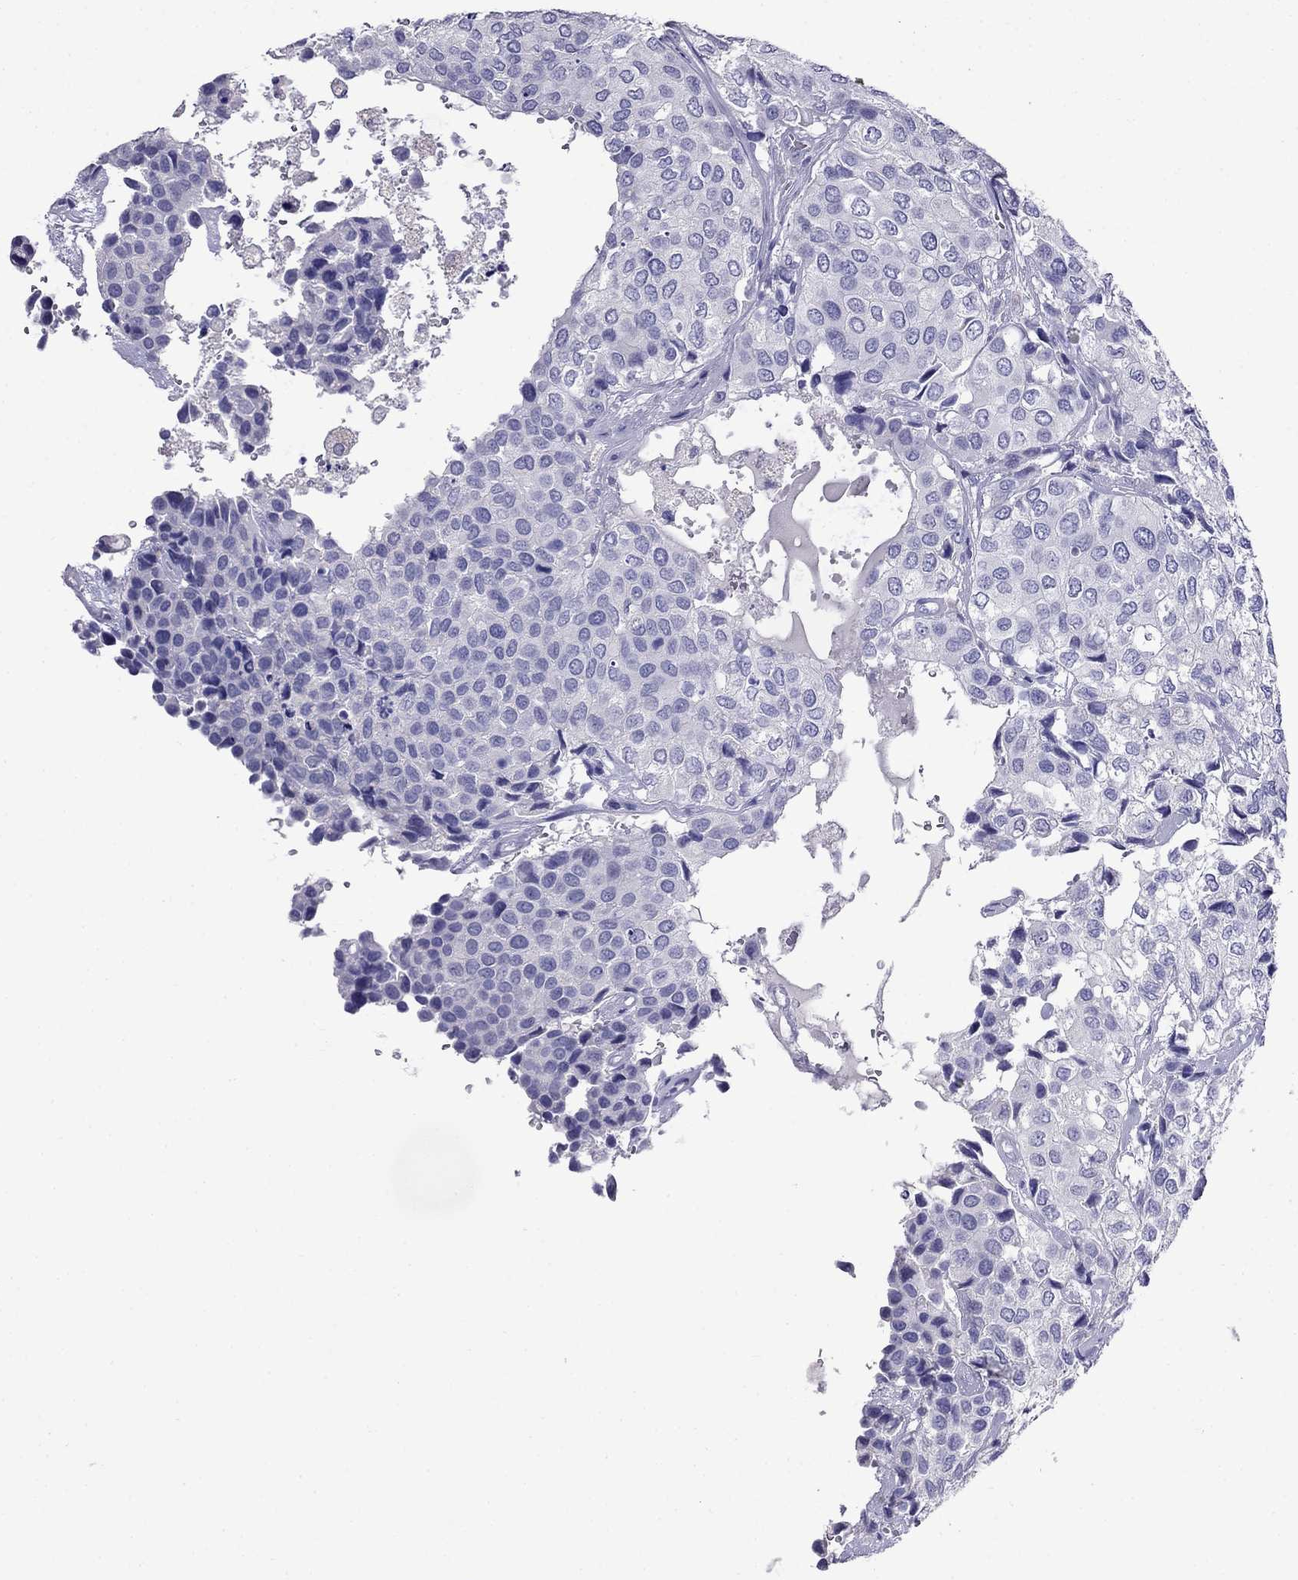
{"staining": {"intensity": "negative", "quantity": "none", "location": "none"}, "tissue": "urothelial cancer", "cell_type": "Tumor cells", "image_type": "cancer", "snomed": [{"axis": "morphology", "description": "Urothelial carcinoma, High grade"}, {"axis": "topography", "description": "Urinary bladder"}], "caption": "This is a photomicrograph of immunohistochemistry (IHC) staining of urothelial cancer, which shows no staining in tumor cells.", "gene": "MYO15A", "patient": {"sex": "male", "age": 73}}